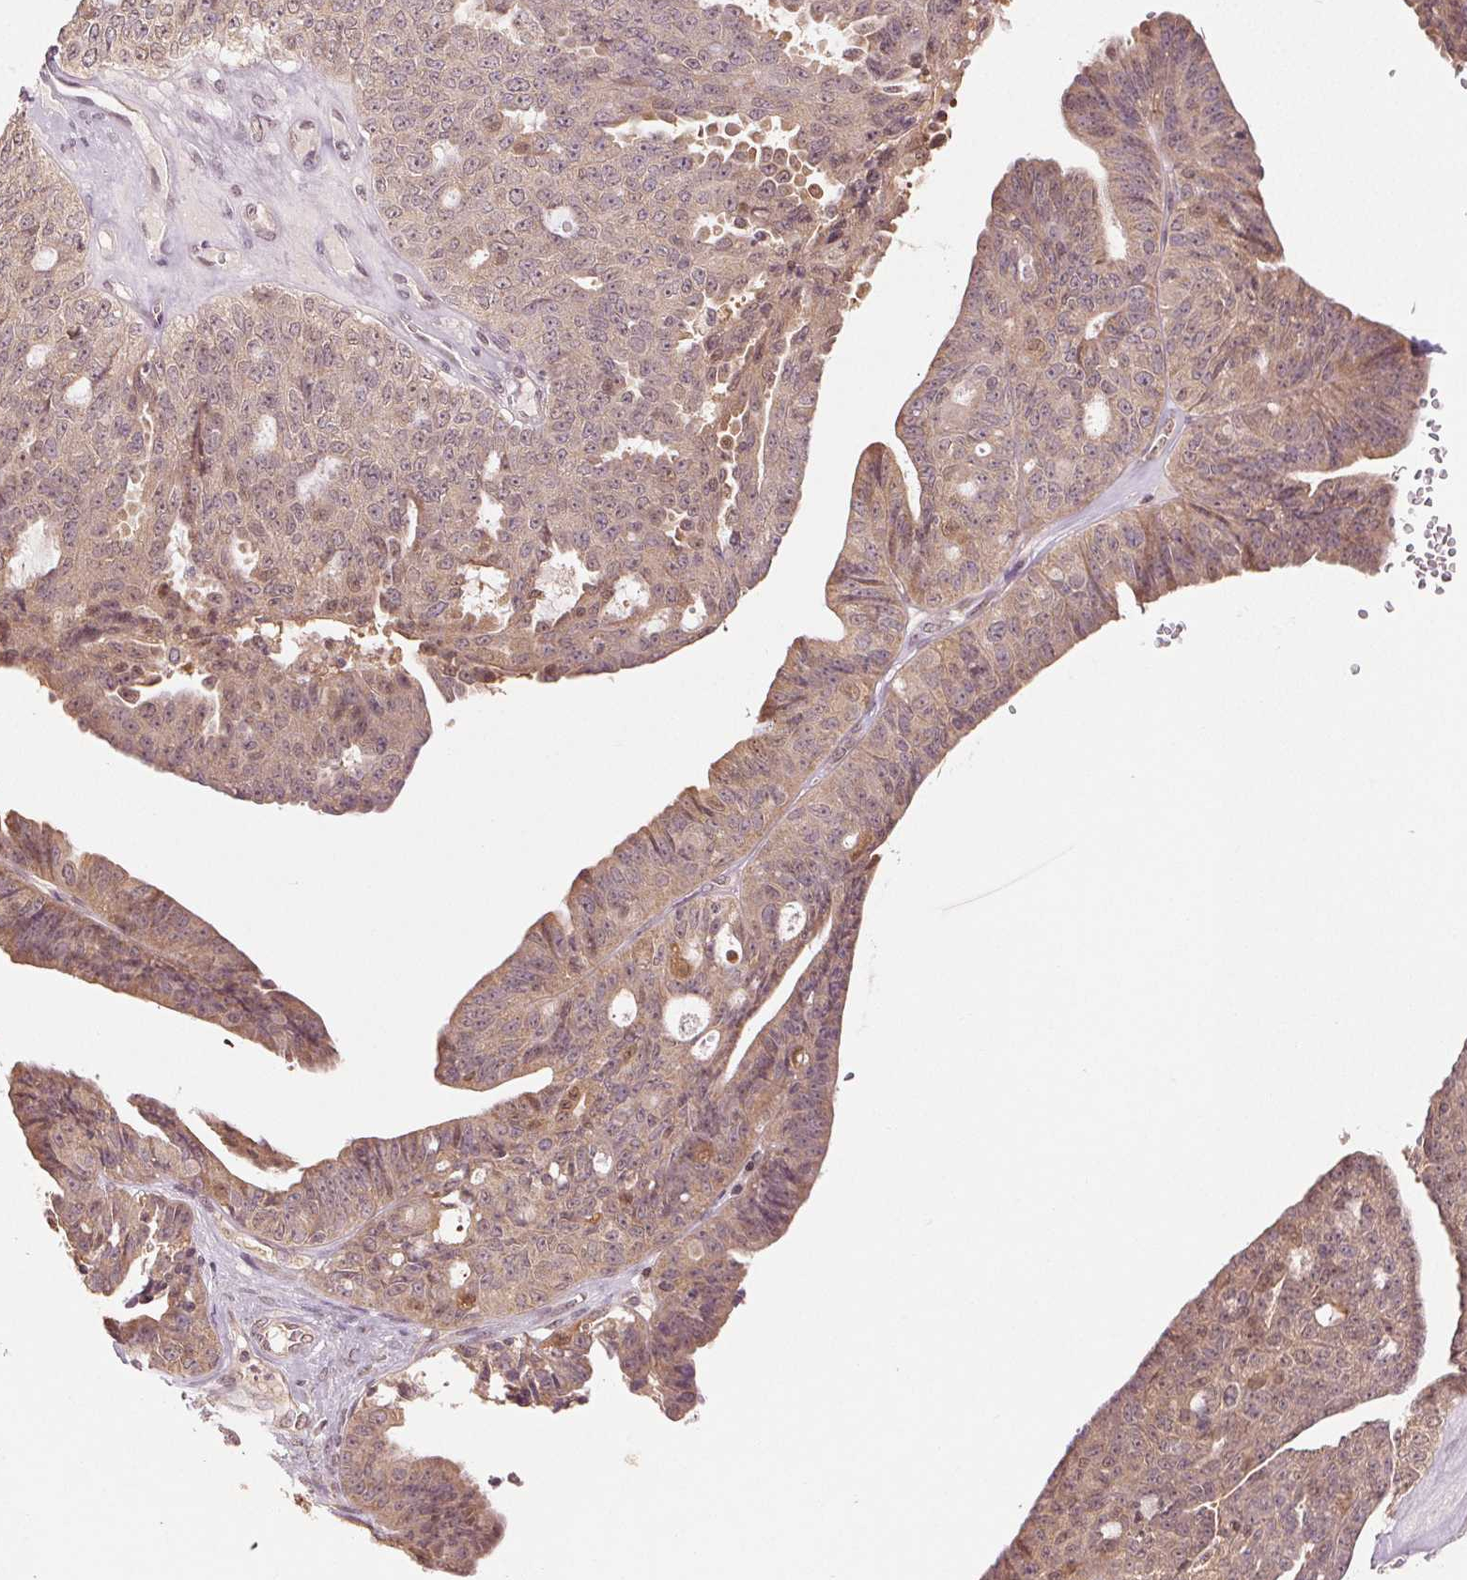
{"staining": {"intensity": "weak", "quantity": ">75%", "location": "cytoplasmic/membranous"}, "tissue": "ovarian cancer", "cell_type": "Tumor cells", "image_type": "cancer", "snomed": [{"axis": "morphology", "description": "Cystadenocarcinoma, serous, NOS"}, {"axis": "topography", "description": "Ovary"}], "caption": "Weak cytoplasmic/membranous staining for a protein is present in about >75% of tumor cells of ovarian cancer using immunohistochemistry.", "gene": "C2orf73", "patient": {"sex": "female", "age": 71}}